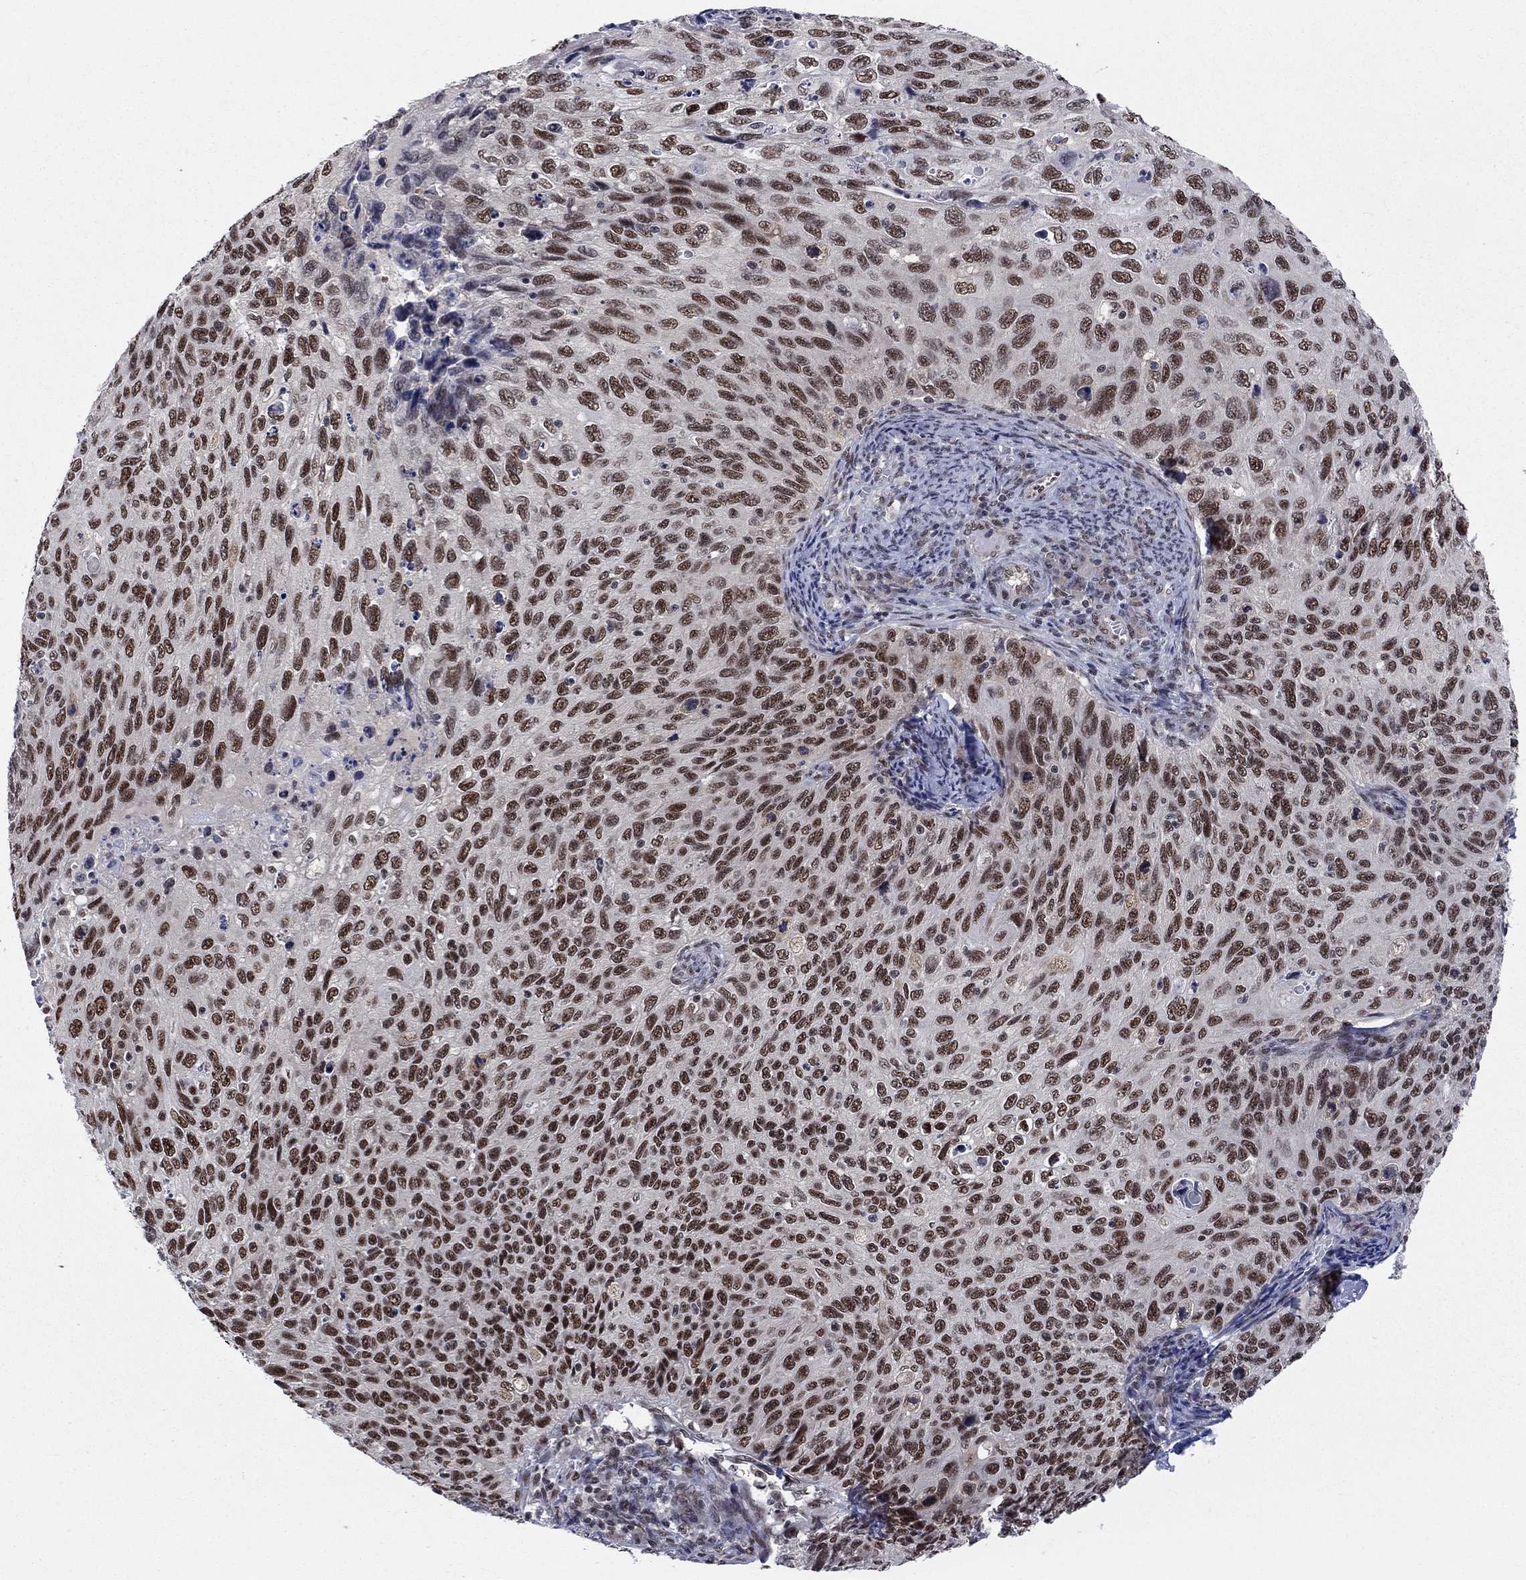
{"staining": {"intensity": "strong", "quantity": ">75%", "location": "nuclear"}, "tissue": "cervical cancer", "cell_type": "Tumor cells", "image_type": "cancer", "snomed": [{"axis": "morphology", "description": "Squamous cell carcinoma, NOS"}, {"axis": "topography", "description": "Cervix"}], "caption": "IHC (DAB (3,3'-diaminobenzidine)) staining of human cervical cancer (squamous cell carcinoma) demonstrates strong nuclear protein expression in approximately >75% of tumor cells.", "gene": "FYTTD1", "patient": {"sex": "female", "age": 70}}